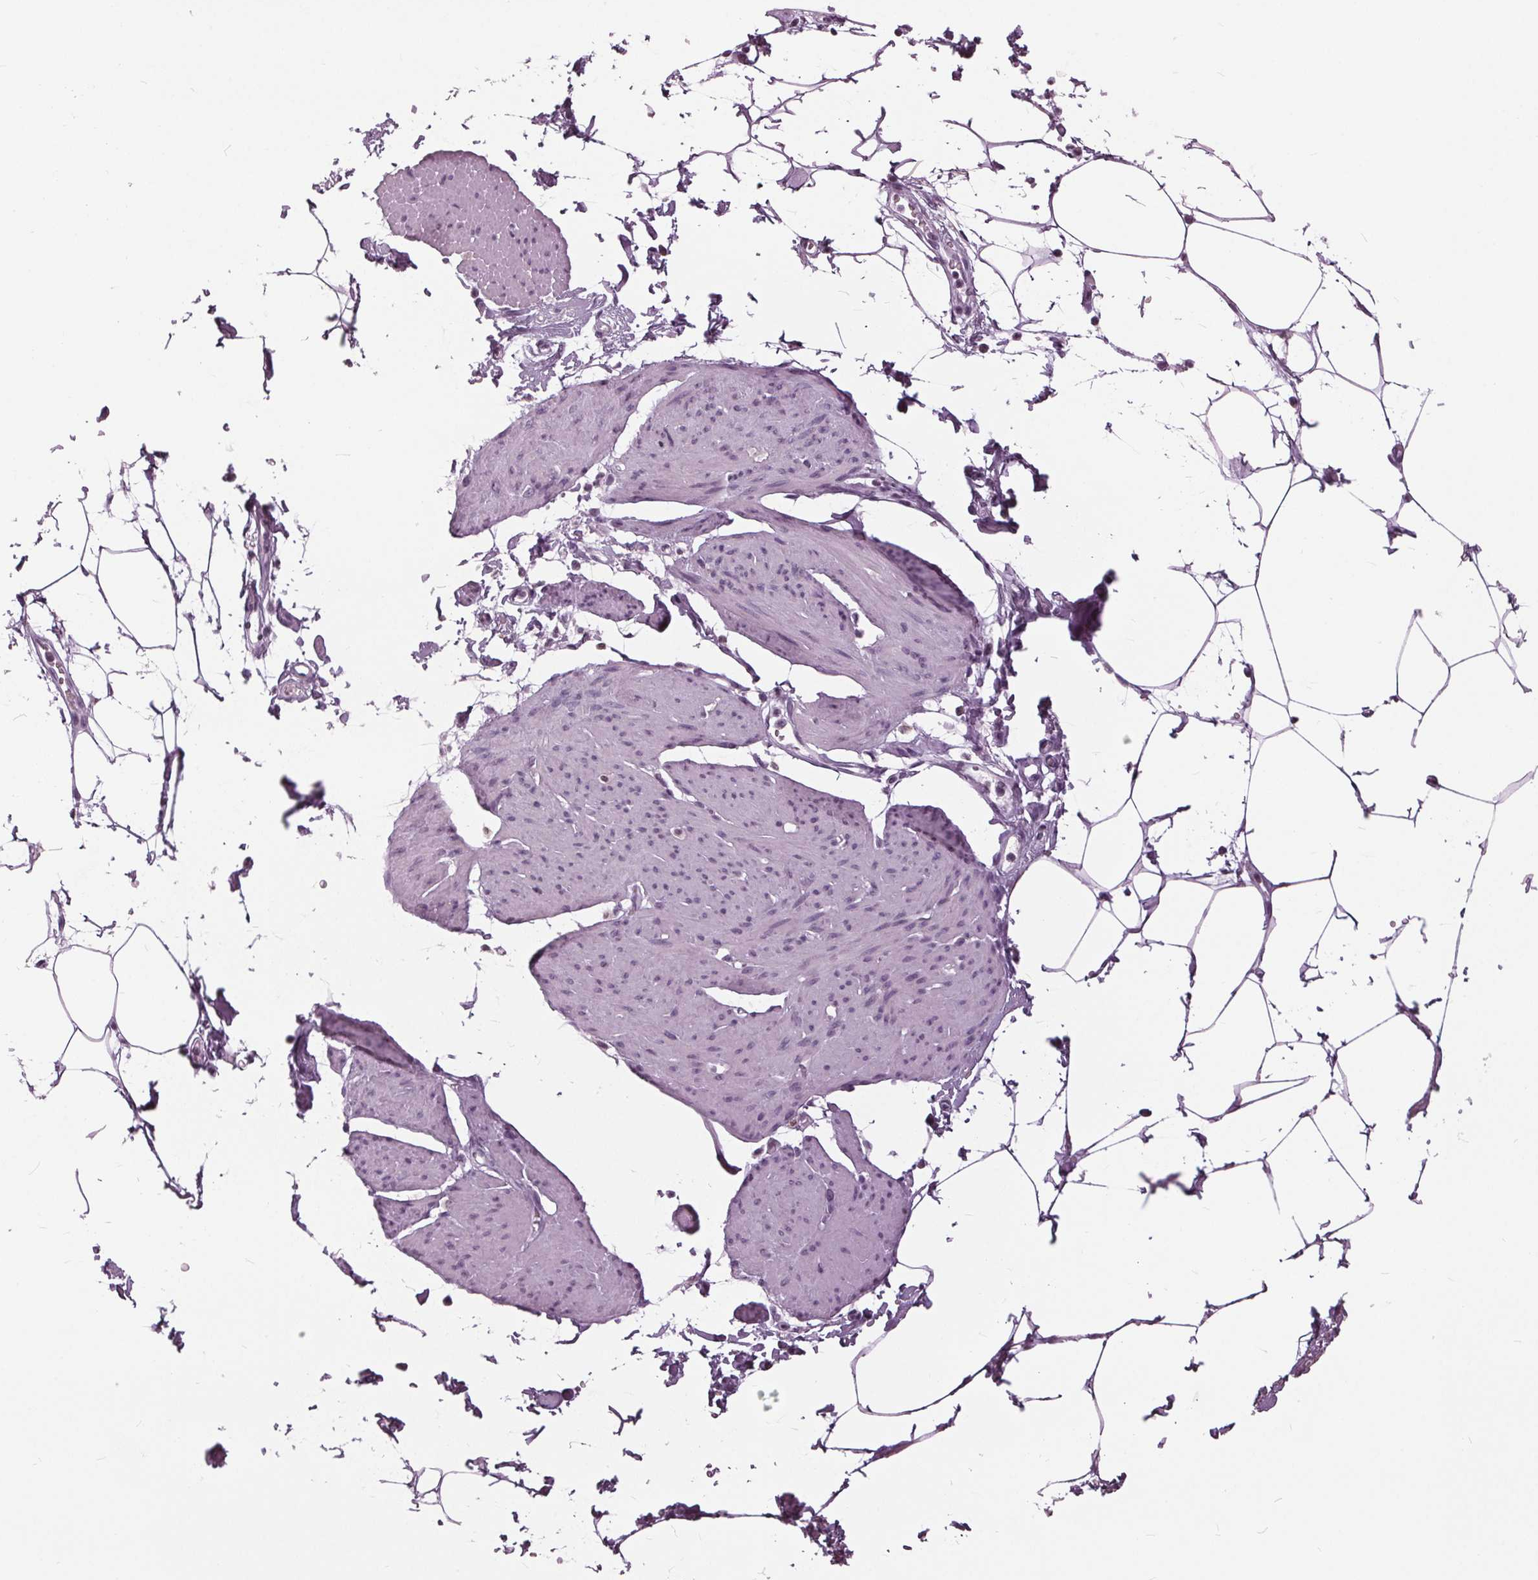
{"staining": {"intensity": "negative", "quantity": "none", "location": "none"}, "tissue": "smooth muscle", "cell_type": "Smooth muscle cells", "image_type": "normal", "snomed": [{"axis": "morphology", "description": "Normal tissue, NOS"}, {"axis": "topography", "description": "Adipose tissue"}, {"axis": "topography", "description": "Smooth muscle"}, {"axis": "topography", "description": "Peripheral nerve tissue"}], "caption": "Smooth muscle cells are negative for protein expression in benign human smooth muscle. The staining was performed using DAB to visualize the protein expression in brown, while the nuclei were stained in blue with hematoxylin (Magnification: 20x).", "gene": "SLC9A4", "patient": {"sex": "male", "age": 83}}